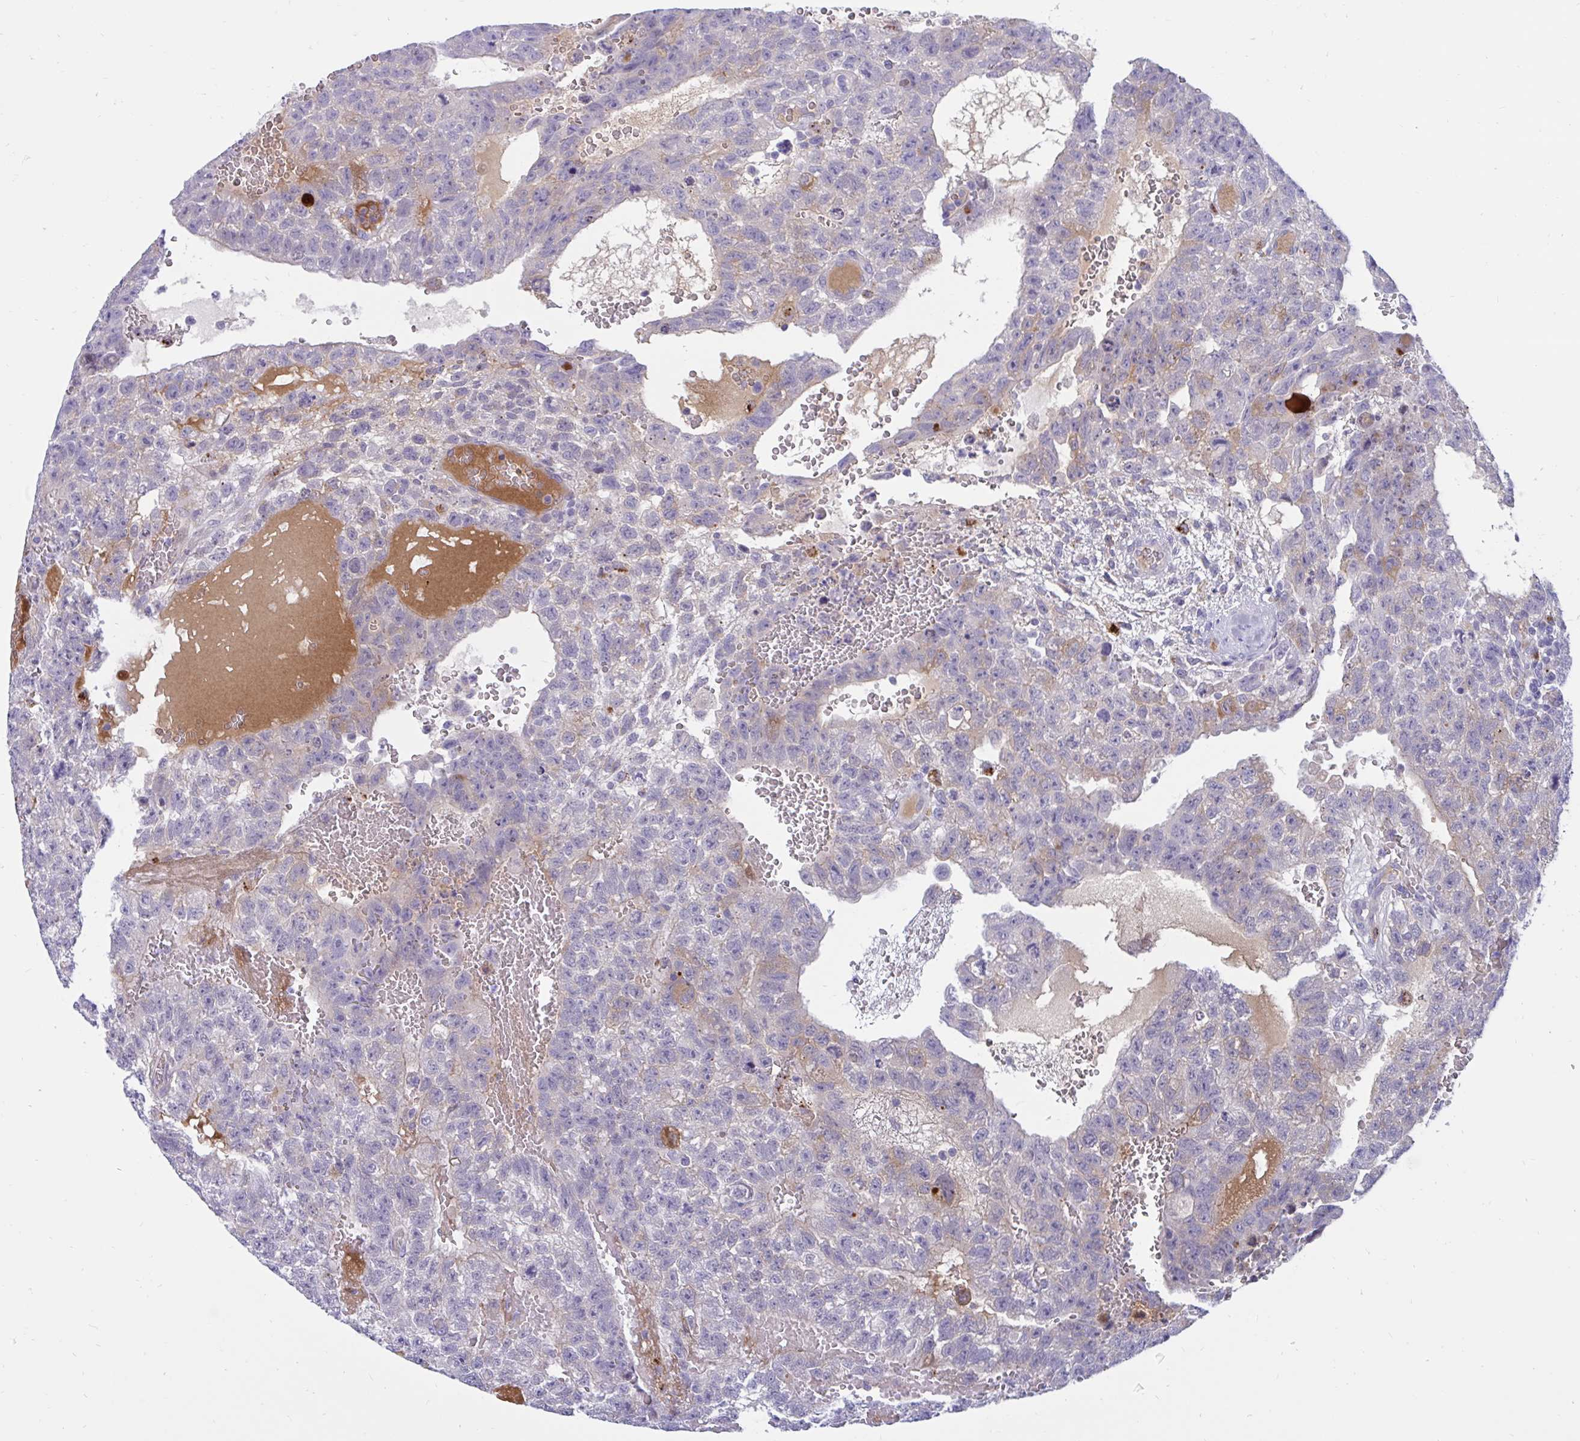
{"staining": {"intensity": "negative", "quantity": "none", "location": "none"}, "tissue": "testis cancer", "cell_type": "Tumor cells", "image_type": "cancer", "snomed": [{"axis": "morphology", "description": "Carcinoma, Embryonal, NOS"}, {"axis": "topography", "description": "Testis"}], "caption": "A photomicrograph of human testis cancer is negative for staining in tumor cells.", "gene": "FAM219B", "patient": {"sex": "male", "age": 26}}